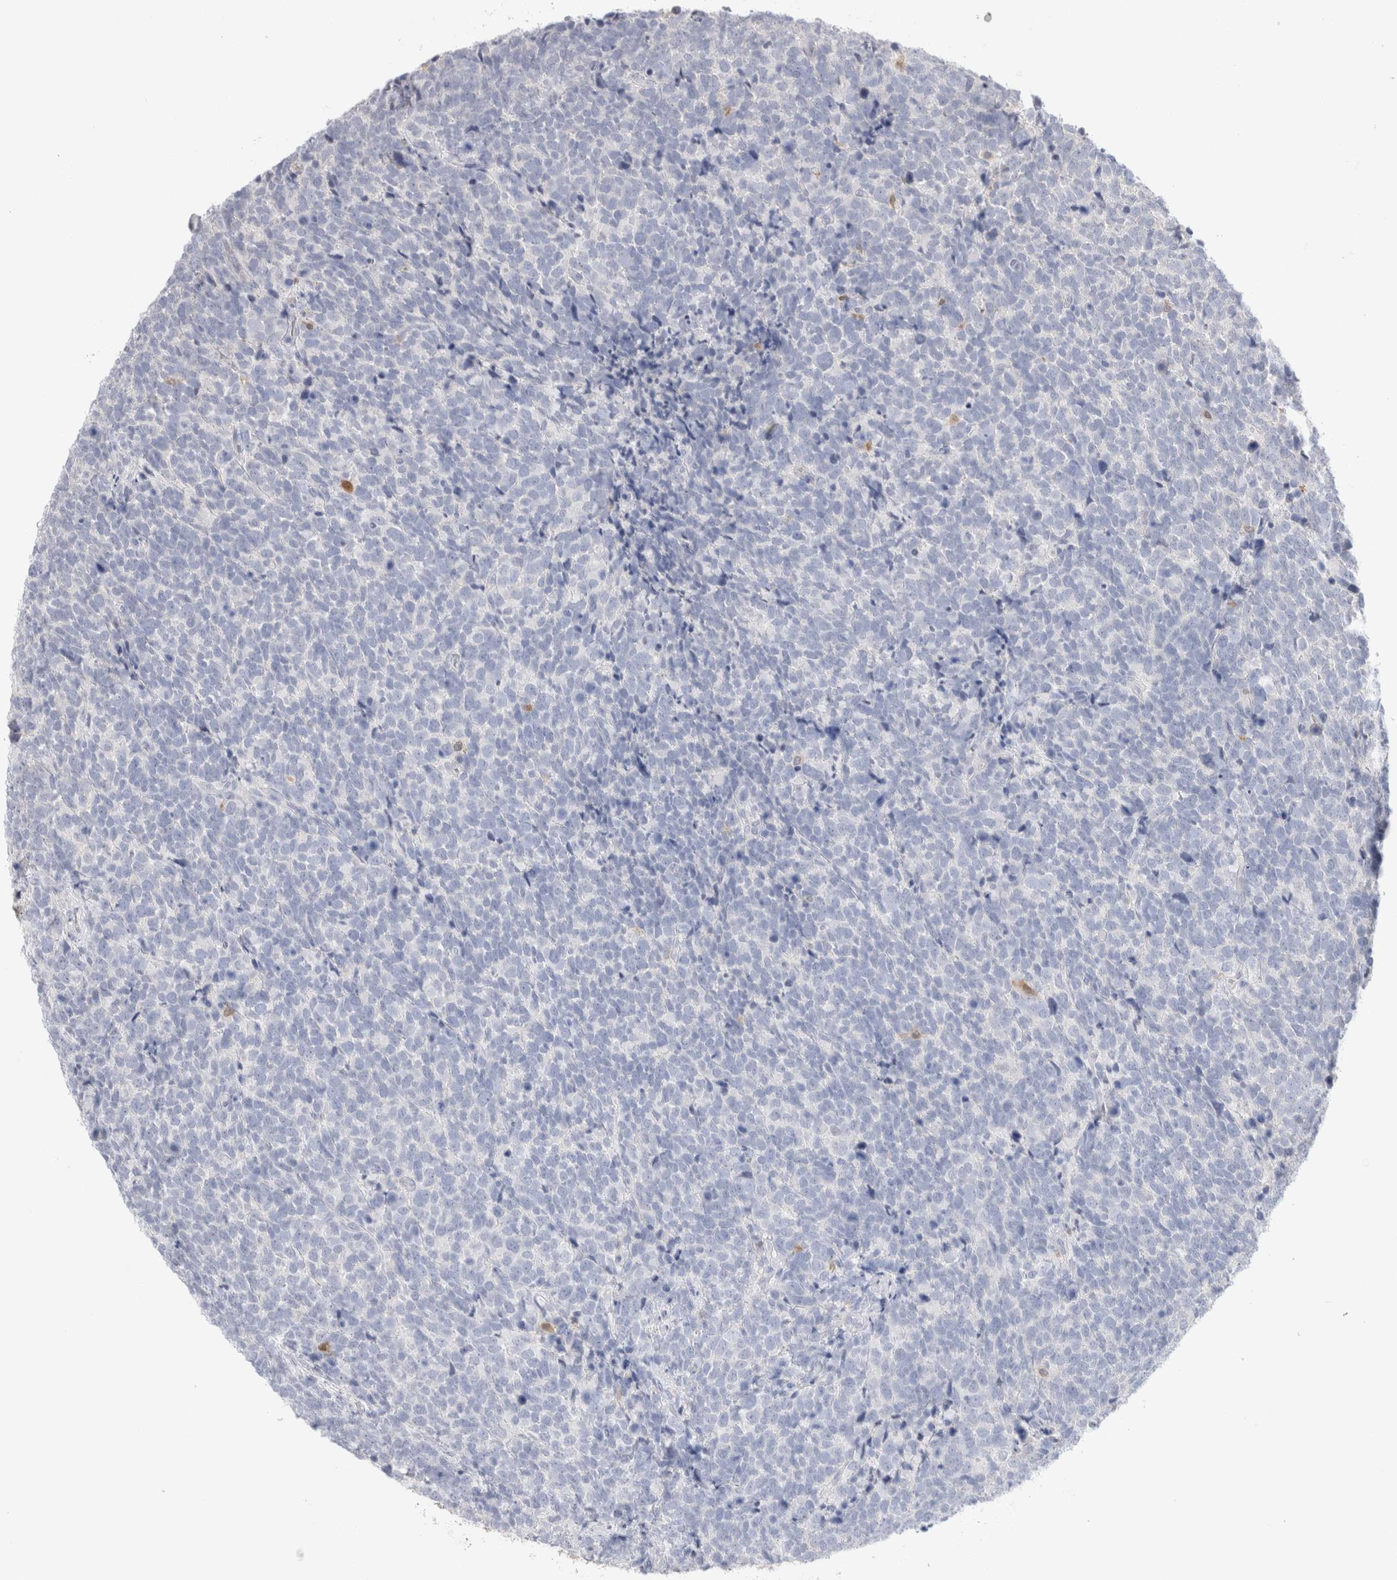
{"staining": {"intensity": "negative", "quantity": "none", "location": "none"}, "tissue": "urothelial cancer", "cell_type": "Tumor cells", "image_type": "cancer", "snomed": [{"axis": "morphology", "description": "Urothelial carcinoma, High grade"}, {"axis": "topography", "description": "Urinary bladder"}], "caption": "This image is of urothelial carcinoma (high-grade) stained with immunohistochemistry to label a protein in brown with the nuclei are counter-stained blue. There is no positivity in tumor cells.", "gene": "HPGDS", "patient": {"sex": "female", "age": 82}}